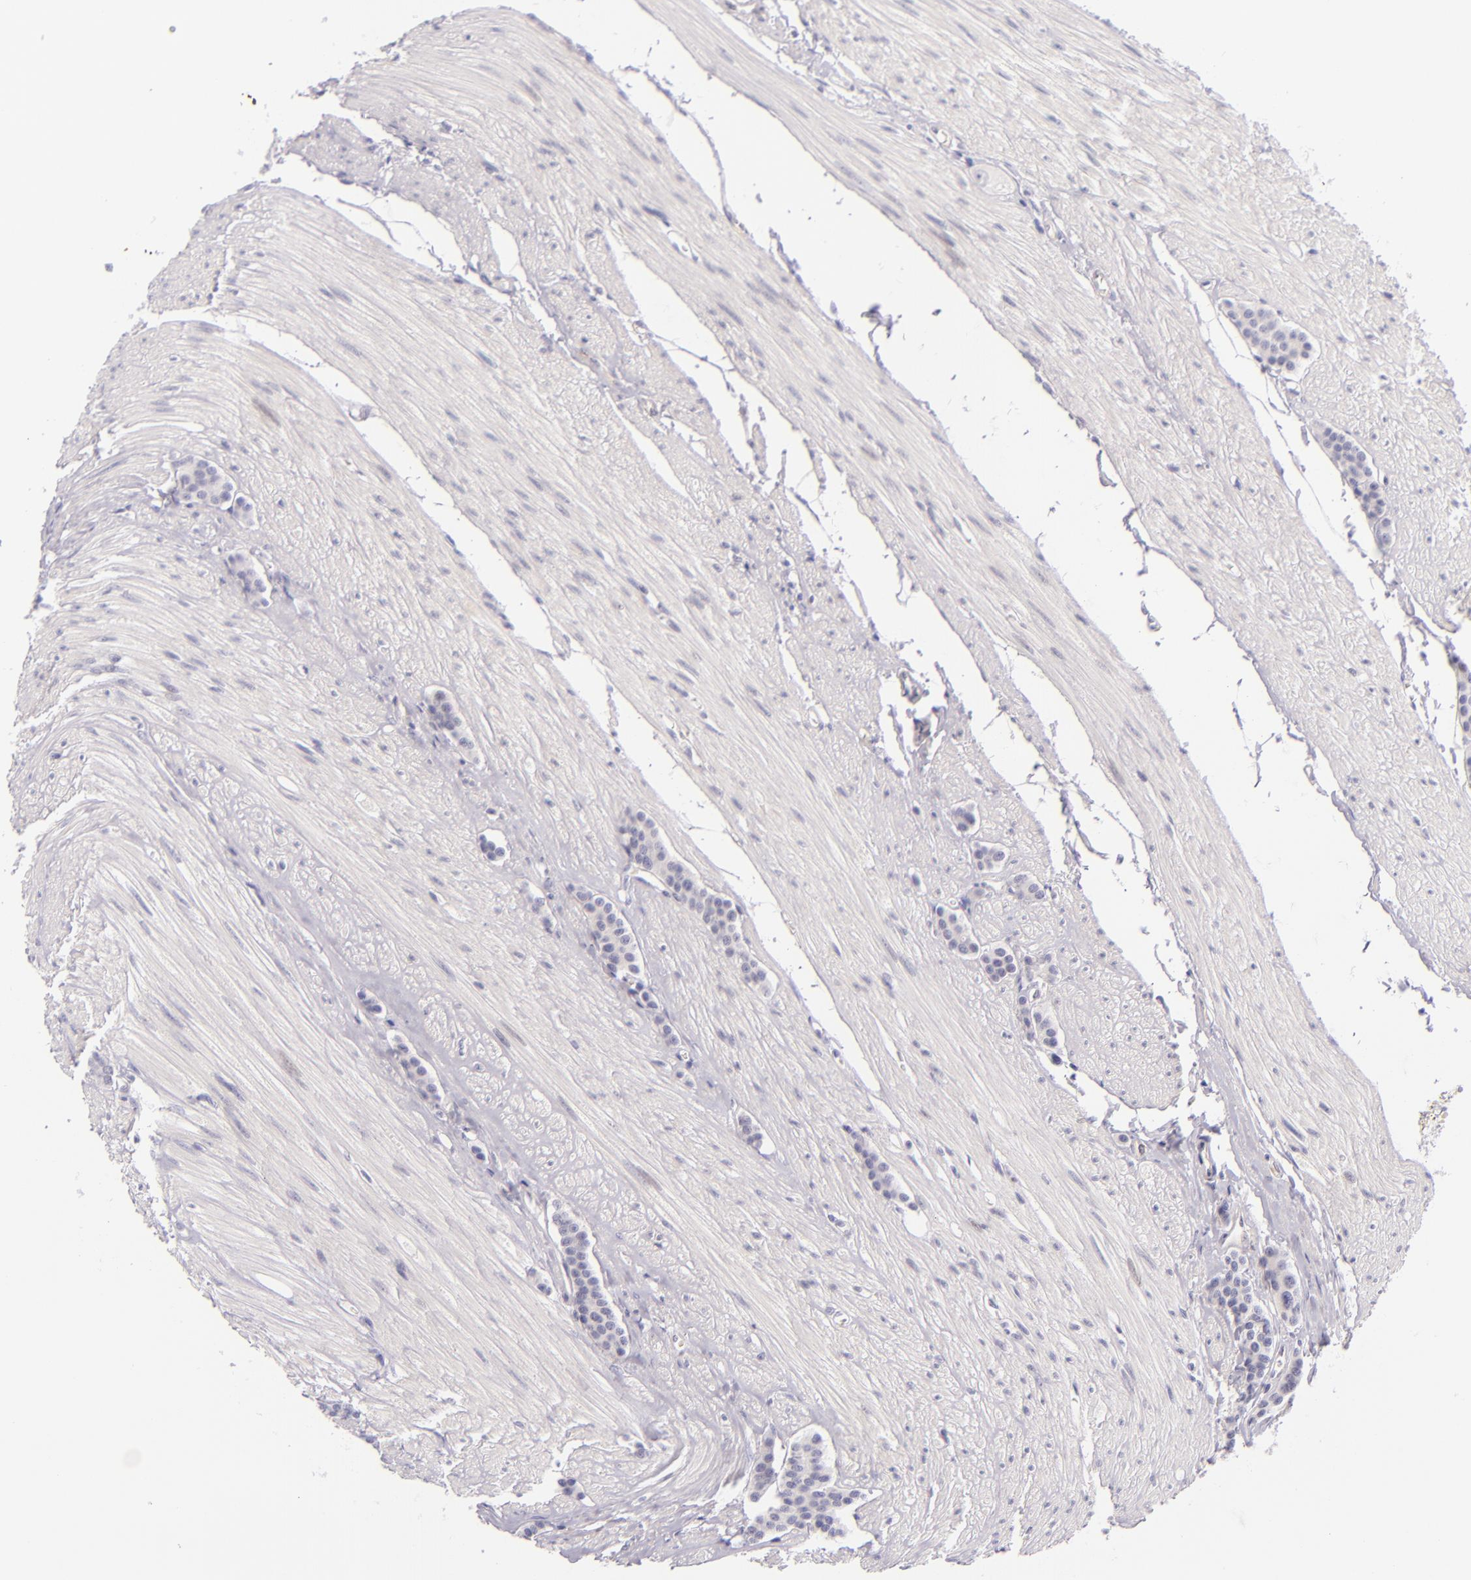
{"staining": {"intensity": "negative", "quantity": "none", "location": "none"}, "tissue": "carcinoid", "cell_type": "Tumor cells", "image_type": "cancer", "snomed": [{"axis": "morphology", "description": "Carcinoid, malignant, NOS"}, {"axis": "topography", "description": "Small intestine"}], "caption": "The histopathology image reveals no significant positivity in tumor cells of malignant carcinoid.", "gene": "BCL3", "patient": {"sex": "male", "age": 60}}